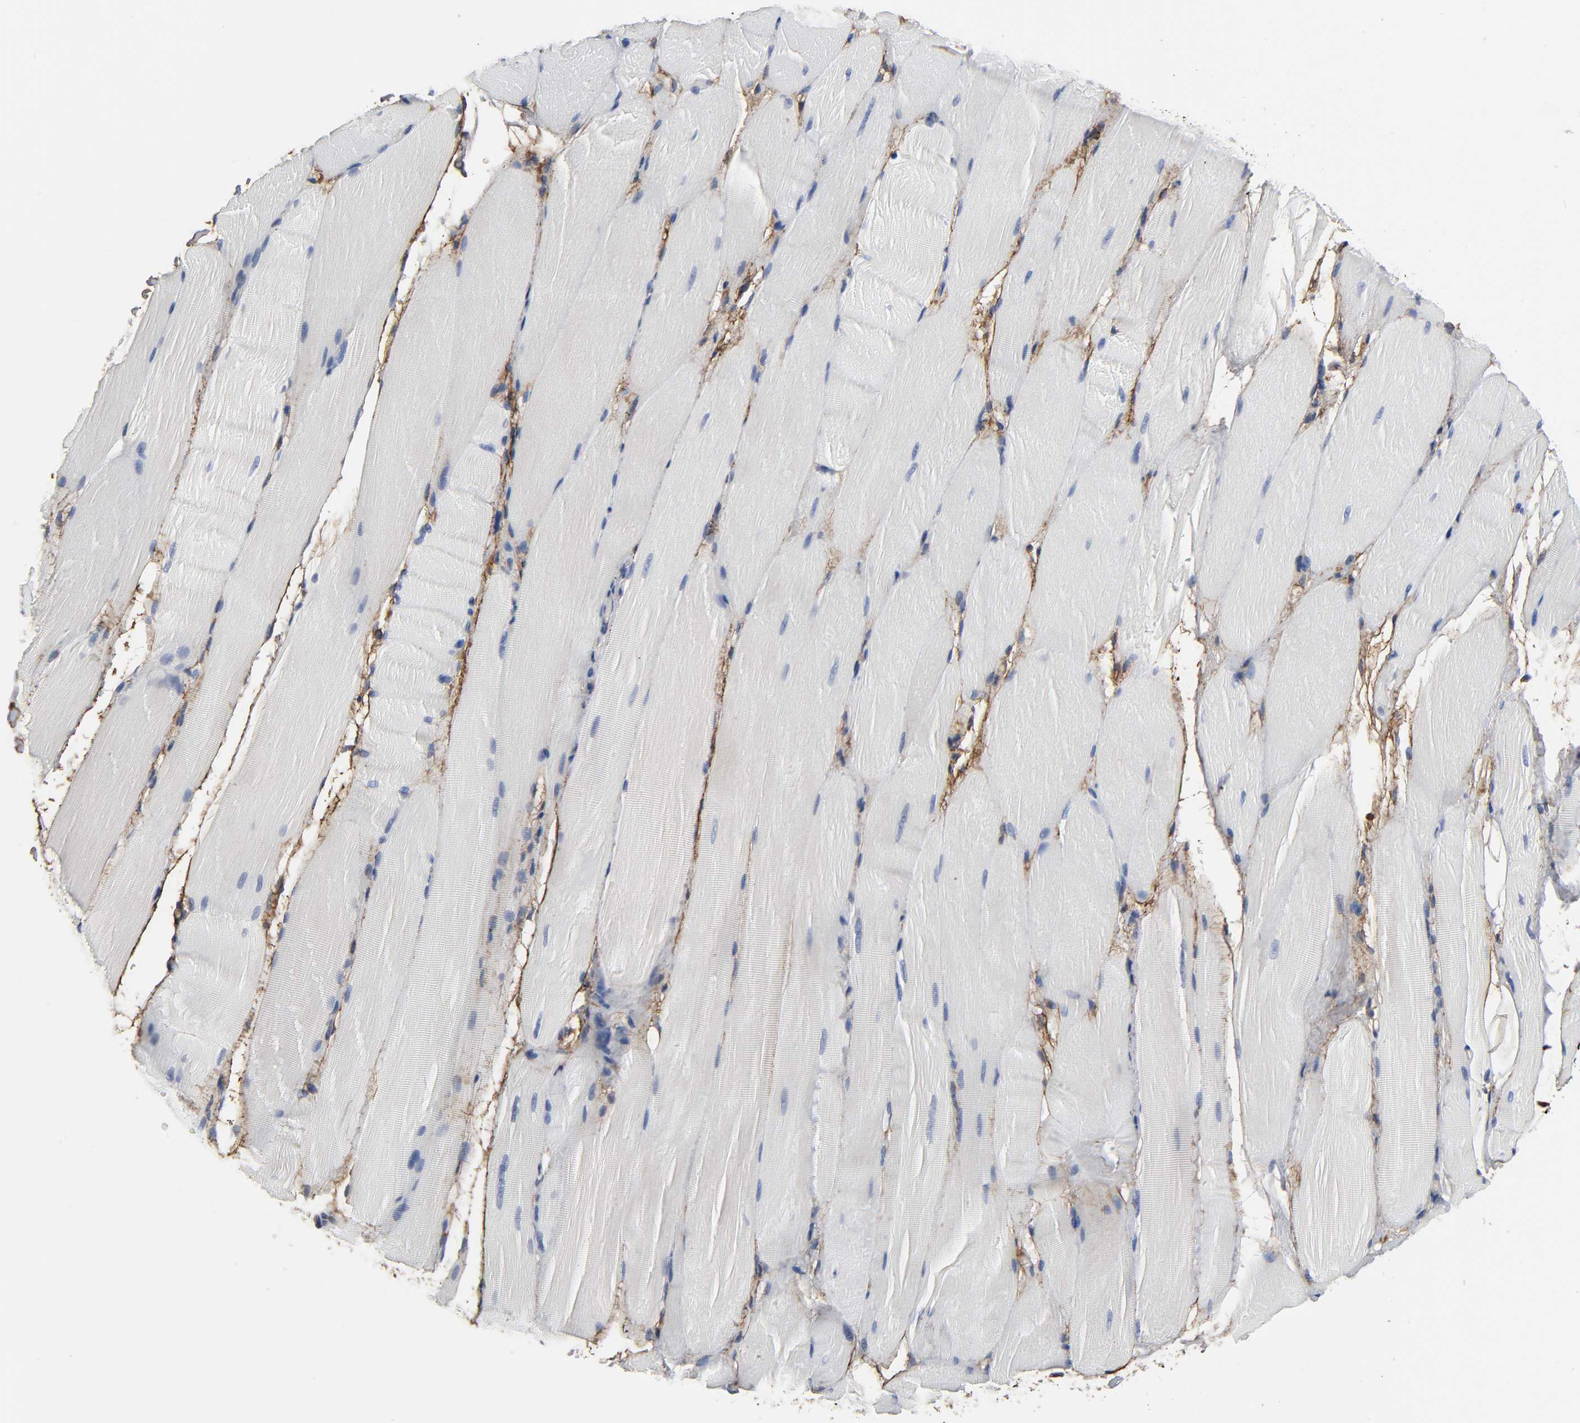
{"staining": {"intensity": "negative", "quantity": "none", "location": "none"}, "tissue": "skeletal muscle", "cell_type": "Myocytes", "image_type": "normal", "snomed": [{"axis": "morphology", "description": "Normal tissue, NOS"}, {"axis": "topography", "description": "Skeletal muscle"}, {"axis": "topography", "description": "Parathyroid gland"}], "caption": "IHC histopathology image of normal human skeletal muscle stained for a protein (brown), which reveals no positivity in myocytes. (Brightfield microscopy of DAB (3,3'-diaminobenzidine) immunohistochemistry (IHC) at high magnification).", "gene": "FBLN1", "patient": {"sex": "female", "age": 37}}